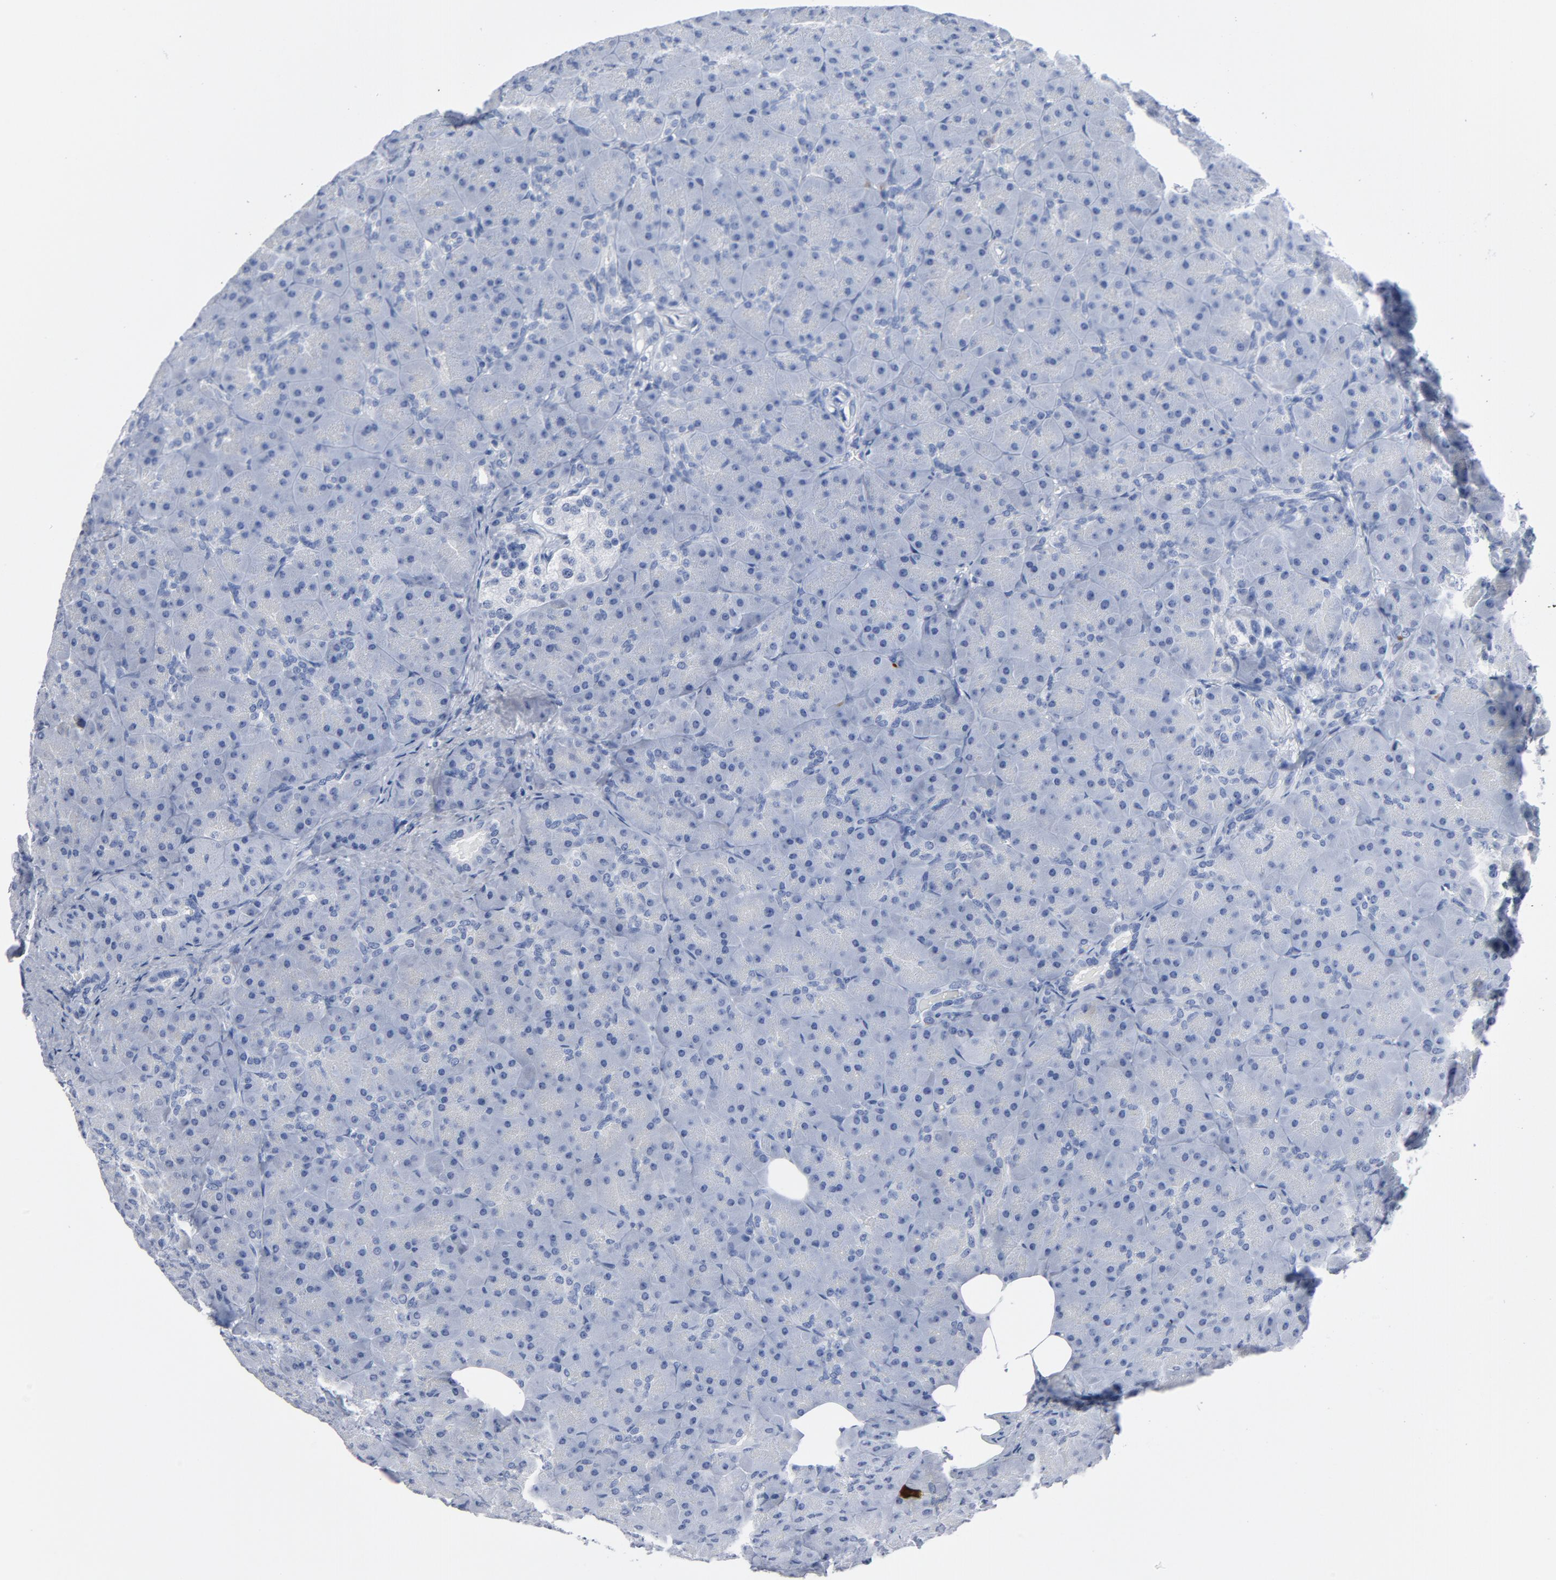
{"staining": {"intensity": "negative", "quantity": "none", "location": "none"}, "tissue": "pancreas", "cell_type": "Exocrine glandular cells", "image_type": "normal", "snomed": [{"axis": "morphology", "description": "Normal tissue, NOS"}, {"axis": "topography", "description": "Pancreas"}], "caption": "DAB immunohistochemical staining of unremarkable human pancreas demonstrates no significant staining in exocrine glandular cells.", "gene": "CDC20", "patient": {"sex": "male", "age": 66}}